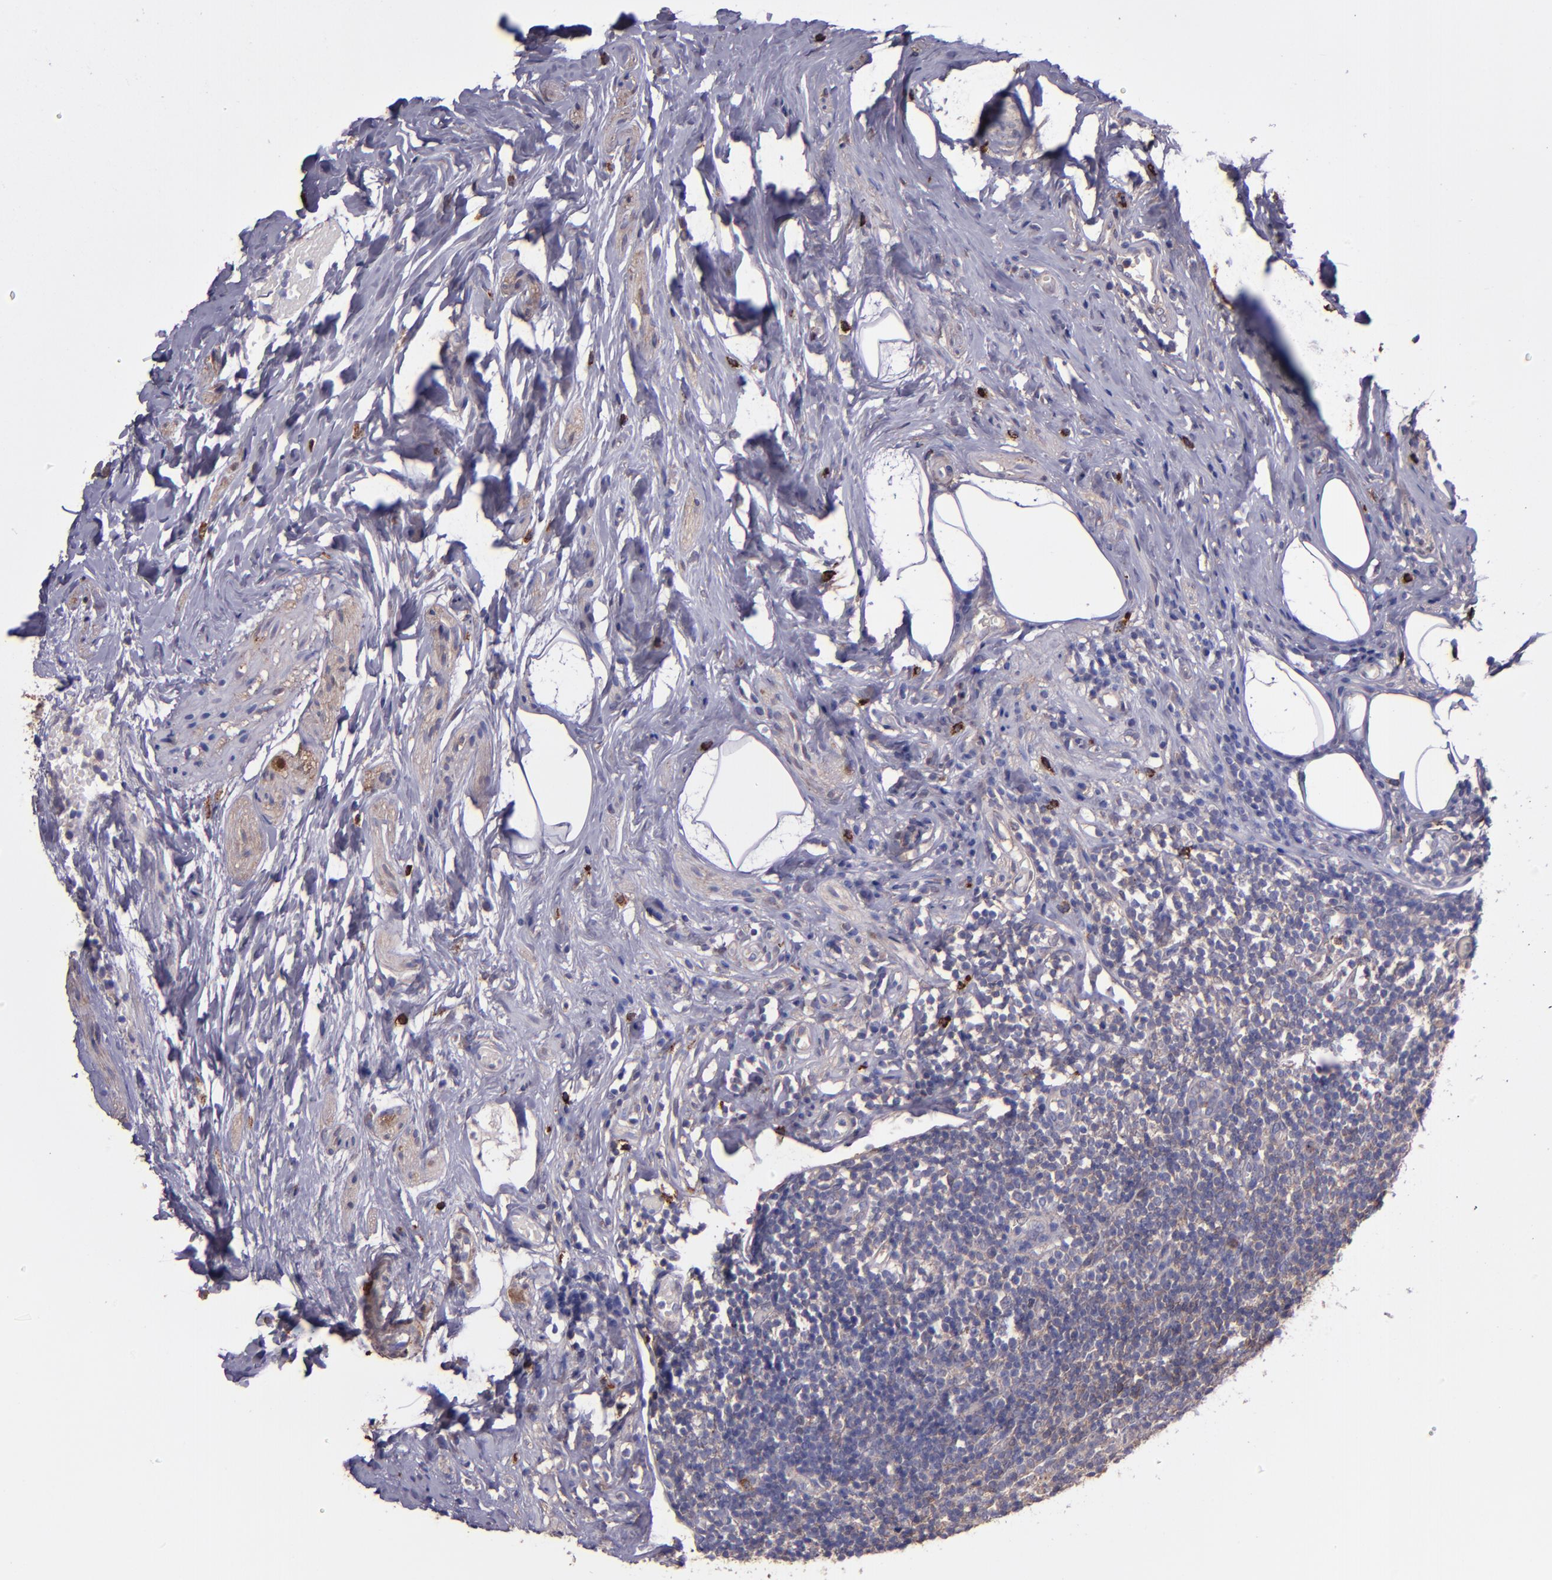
{"staining": {"intensity": "moderate", "quantity": ">75%", "location": "cytoplasmic/membranous"}, "tissue": "appendix", "cell_type": "Glandular cells", "image_type": "normal", "snomed": [{"axis": "morphology", "description": "Normal tissue, NOS"}, {"axis": "topography", "description": "Appendix"}], "caption": "This photomicrograph exhibits normal appendix stained with IHC to label a protein in brown. The cytoplasmic/membranous of glandular cells show moderate positivity for the protein. Nuclei are counter-stained blue.", "gene": "WASH6P", "patient": {"sex": "male", "age": 38}}